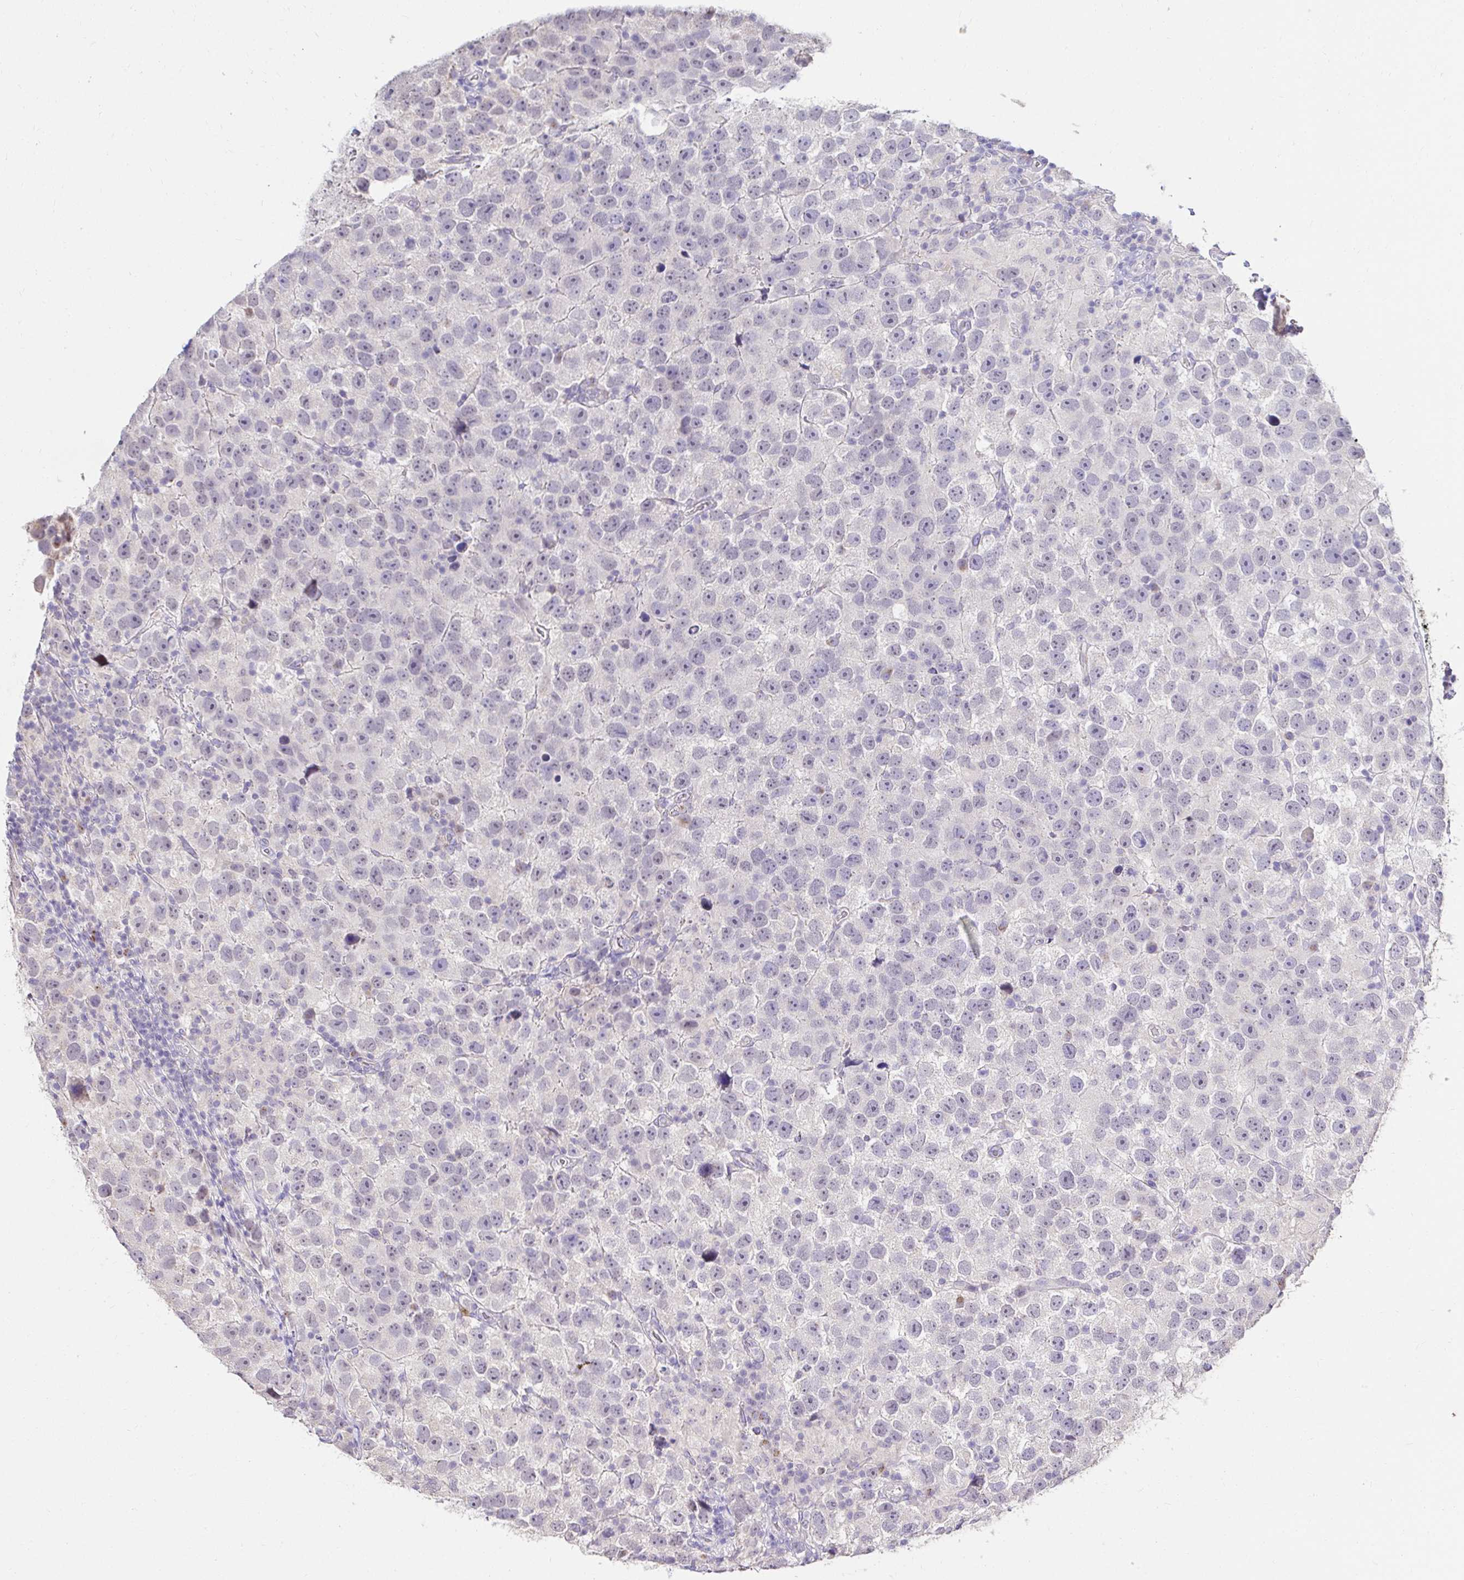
{"staining": {"intensity": "negative", "quantity": "none", "location": "none"}, "tissue": "testis cancer", "cell_type": "Tumor cells", "image_type": "cancer", "snomed": [{"axis": "morphology", "description": "Seminoma, NOS"}, {"axis": "topography", "description": "Testis"}], "caption": "Immunohistochemistry (IHC) photomicrograph of neoplastic tissue: human testis cancer stained with DAB displays no significant protein expression in tumor cells.", "gene": "KIAA1210", "patient": {"sex": "male", "age": 26}}